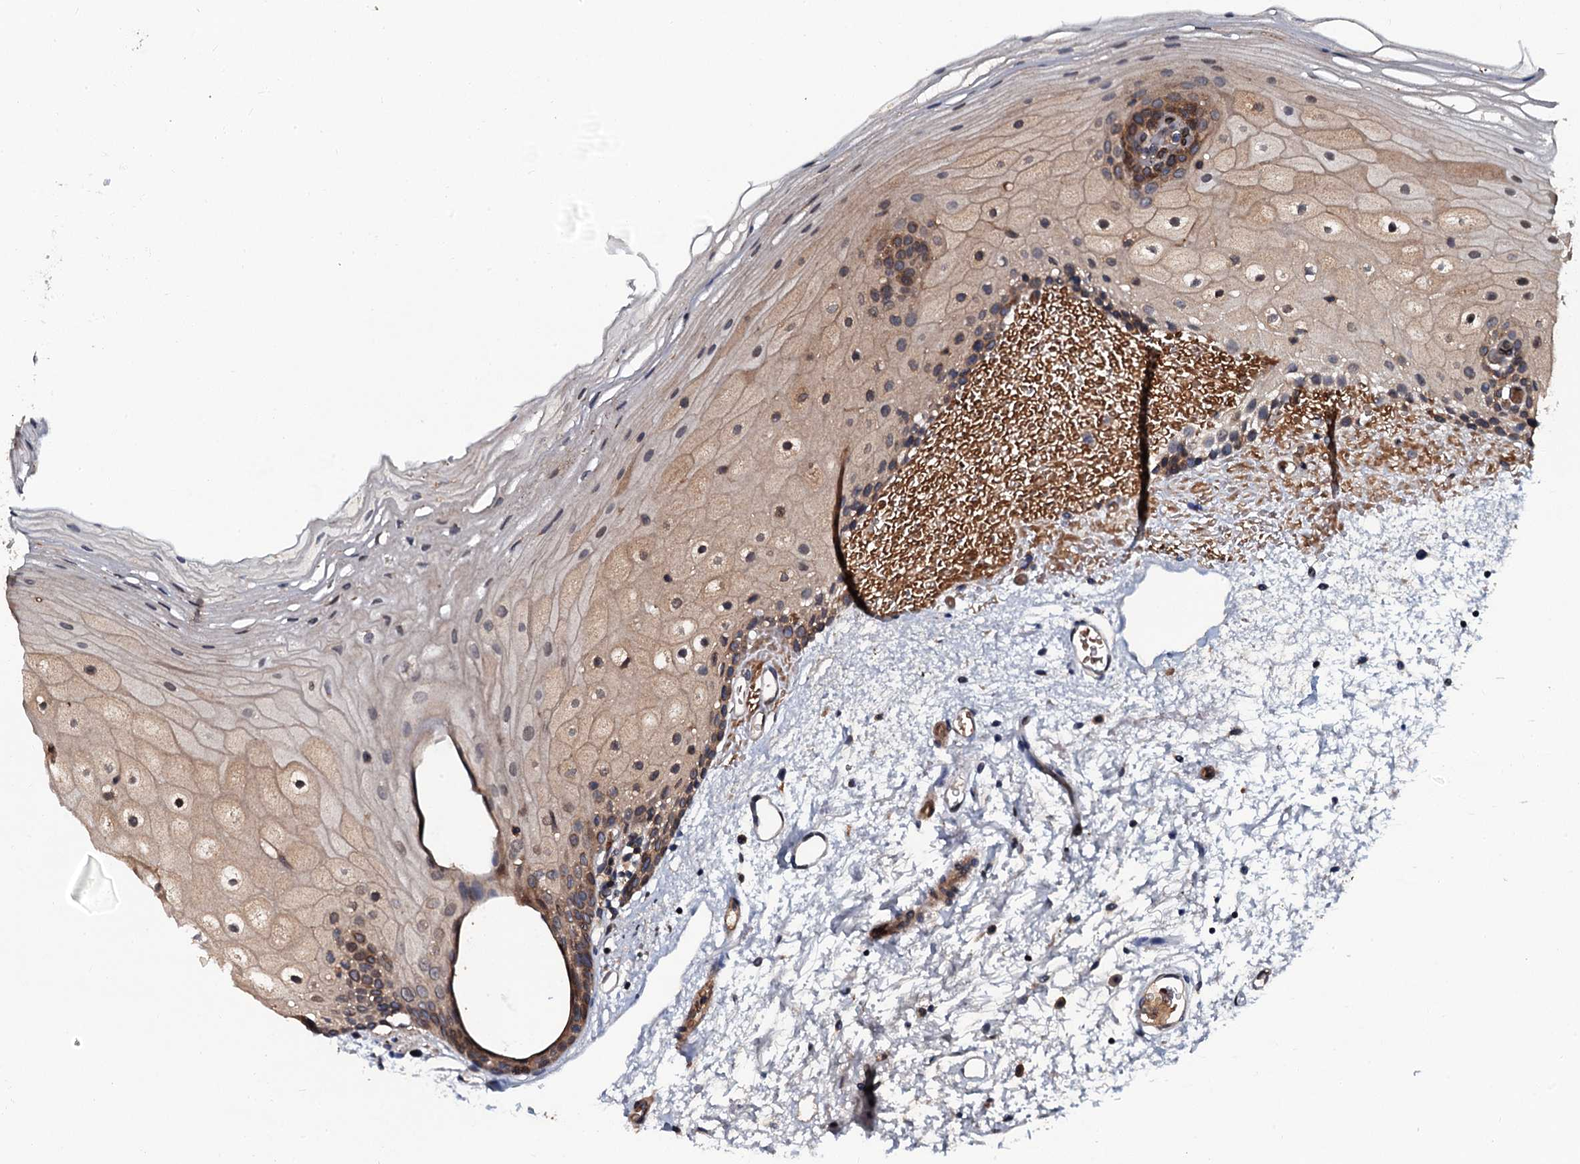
{"staining": {"intensity": "moderate", "quantity": "25%-75%", "location": "cytoplasmic/membranous,nuclear"}, "tissue": "oral mucosa", "cell_type": "Squamous epithelial cells", "image_type": "normal", "snomed": [{"axis": "morphology", "description": "Normal tissue, NOS"}, {"axis": "topography", "description": "Oral tissue"}], "caption": "Immunohistochemical staining of unremarkable human oral mucosa displays moderate cytoplasmic/membranous,nuclear protein positivity in about 25%-75% of squamous epithelial cells. (Stains: DAB in brown, nuclei in blue, Microscopy: brightfield microscopy at high magnification).", "gene": "N4BP1", "patient": {"sex": "female", "age": 70}}